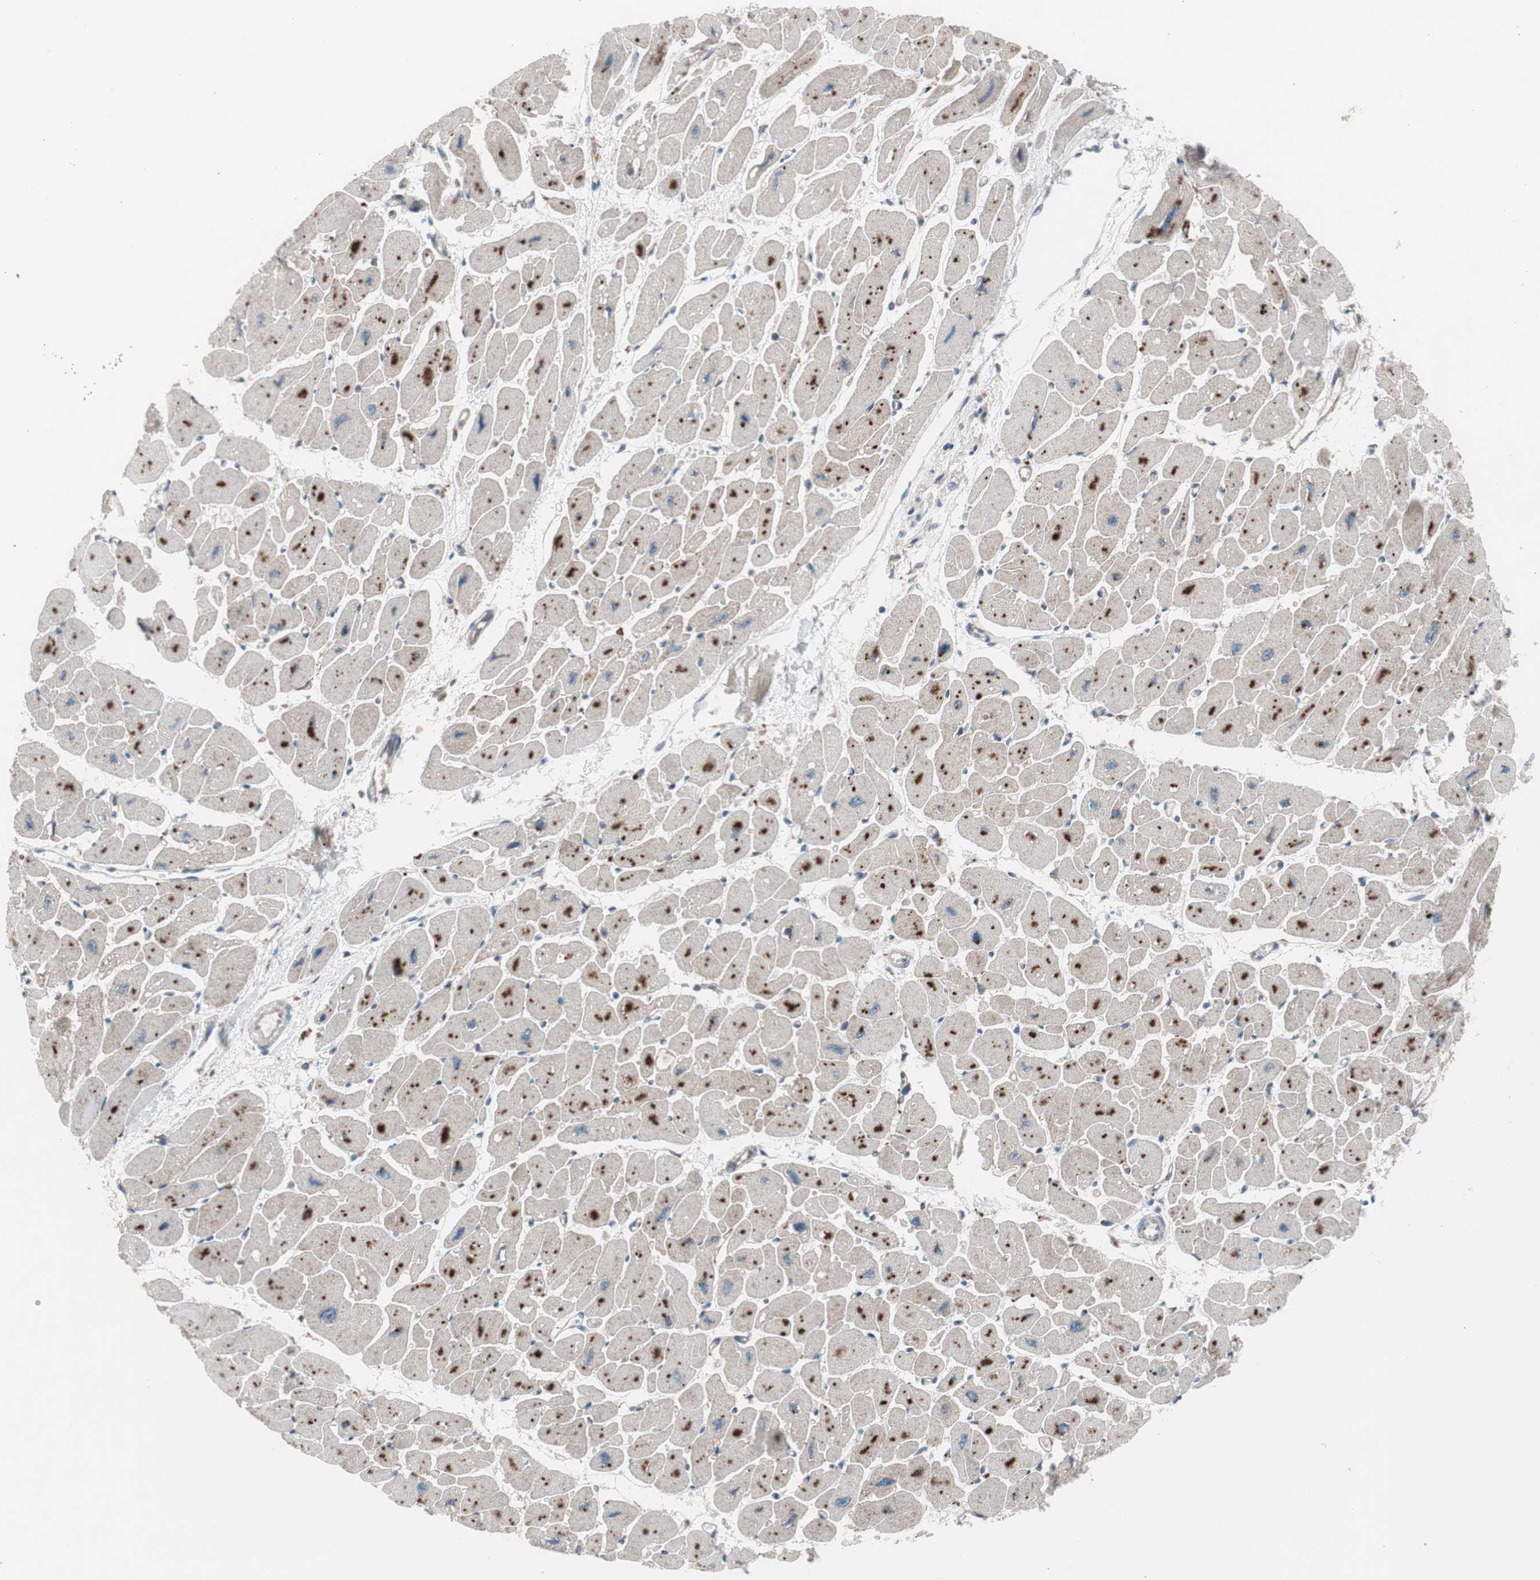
{"staining": {"intensity": "strong", "quantity": ">75%", "location": "cytoplasmic/membranous"}, "tissue": "heart muscle", "cell_type": "Cardiomyocytes", "image_type": "normal", "snomed": [{"axis": "morphology", "description": "Normal tissue, NOS"}, {"axis": "topography", "description": "Heart"}], "caption": "DAB (3,3'-diaminobenzidine) immunohistochemical staining of normal human heart muscle shows strong cytoplasmic/membranous protein positivity in approximately >75% of cardiomyocytes. (DAB = brown stain, brightfield microscopy at high magnification).", "gene": "CCL14", "patient": {"sex": "female", "age": 54}}